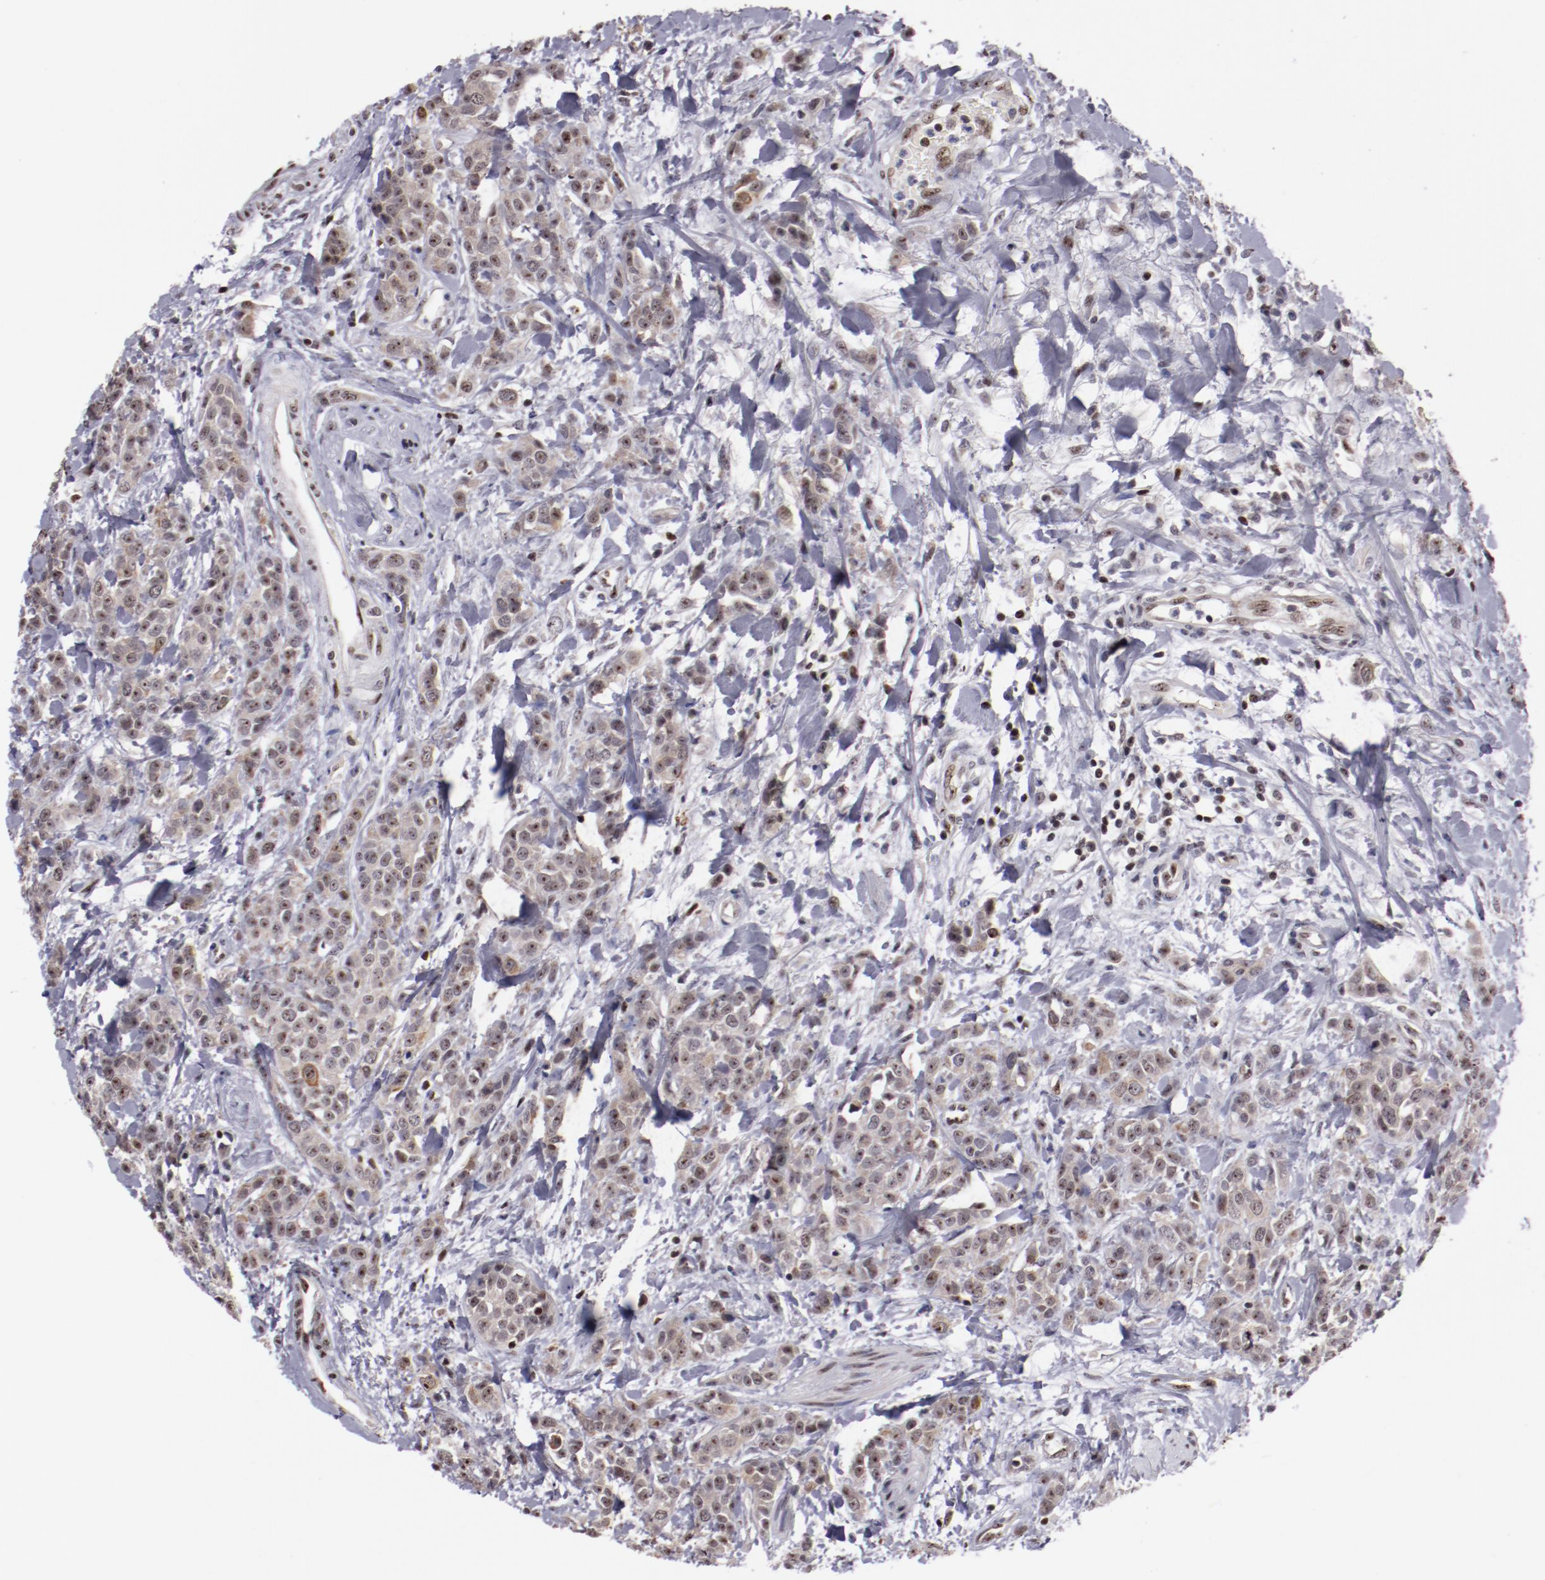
{"staining": {"intensity": "weak", "quantity": ">75%", "location": "cytoplasmic/membranous,nuclear"}, "tissue": "urothelial cancer", "cell_type": "Tumor cells", "image_type": "cancer", "snomed": [{"axis": "morphology", "description": "Urothelial carcinoma, High grade"}, {"axis": "topography", "description": "Urinary bladder"}], "caption": "There is low levels of weak cytoplasmic/membranous and nuclear staining in tumor cells of urothelial carcinoma (high-grade), as demonstrated by immunohistochemical staining (brown color).", "gene": "DDX24", "patient": {"sex": "male", "age": 56}}